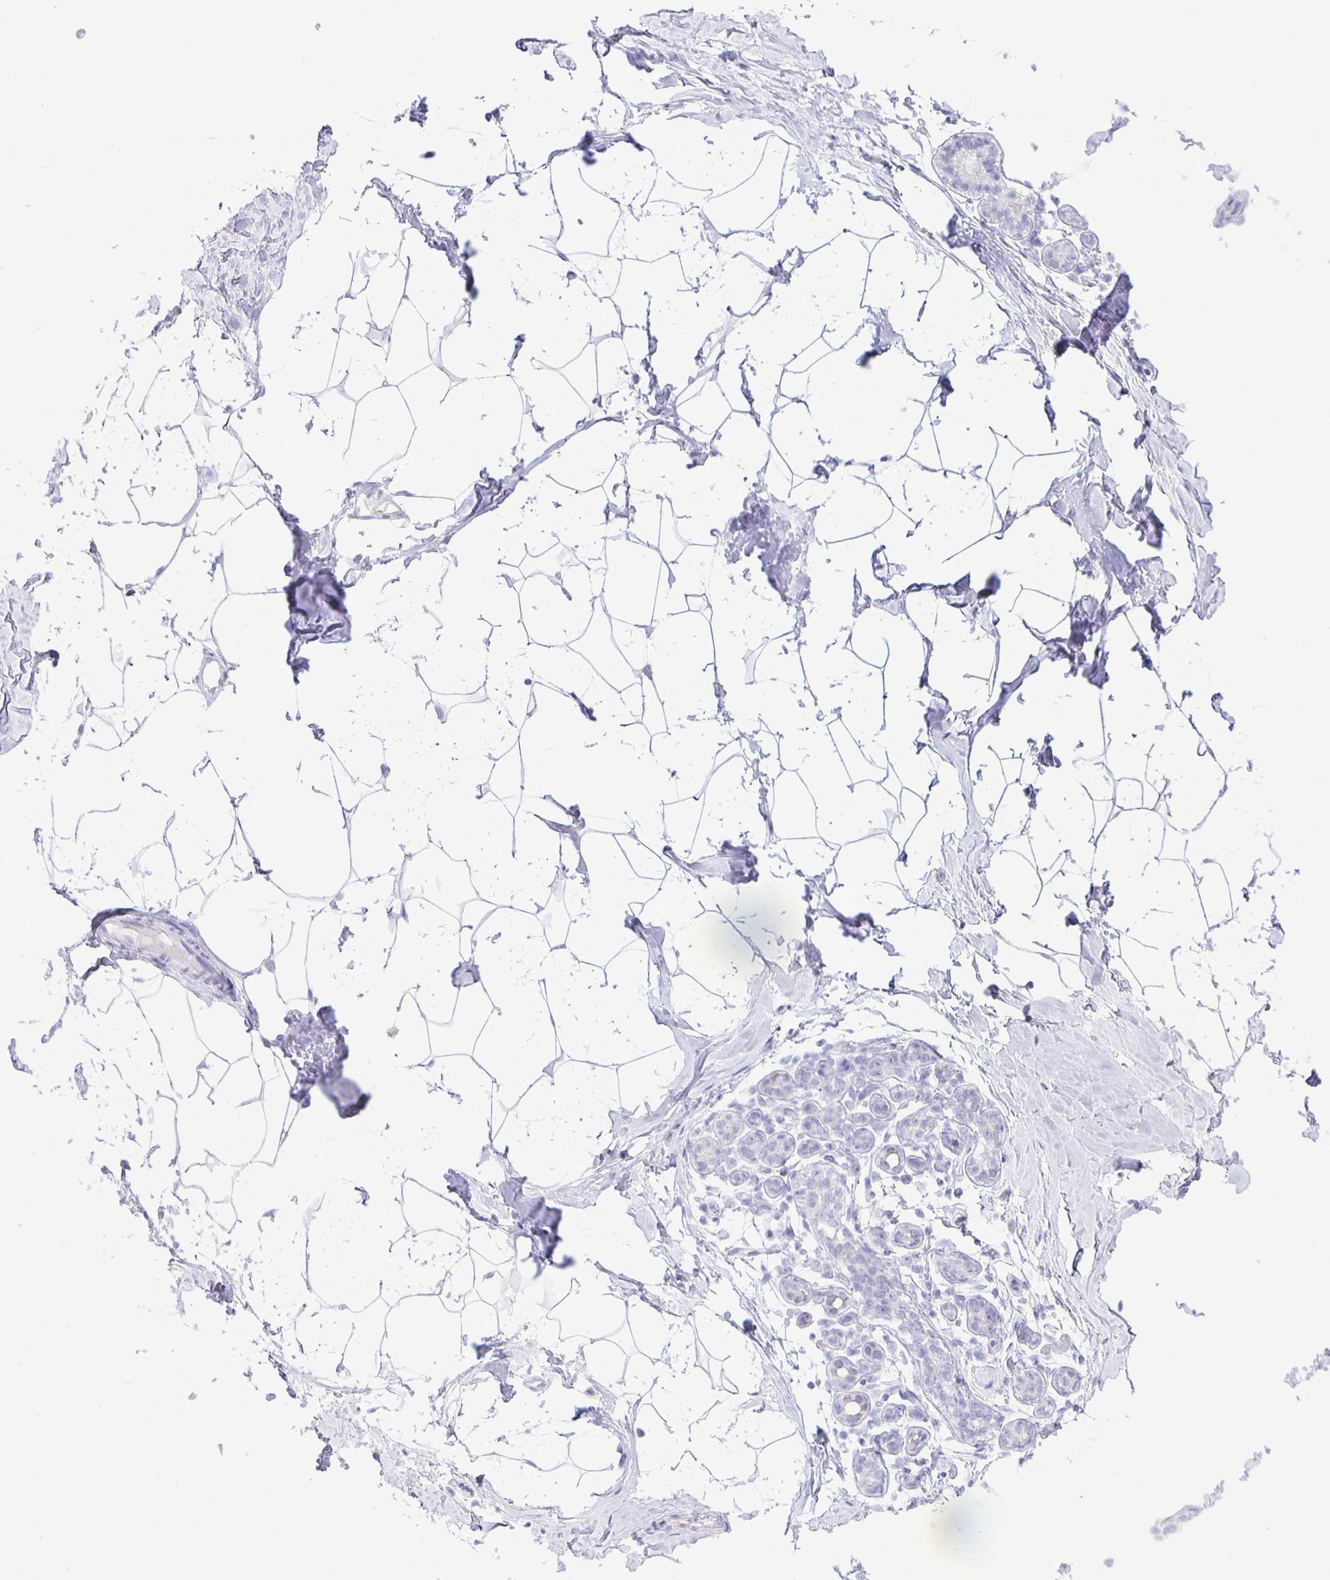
{"staining": {"intensity": "negative", "quantity": "none", "location": "none"}, "tissue": "breast", "cell_type": "Adipocytes", "image_type": "normal", "snomed": [{"axis": "morphology", "description": "Normal tissue, NOS"}, {"axis": "topography", "description": "Breast"}], "caption": "Human breast stained for a protein using immunohistochemistry (IHC) demonstrates no positivity in adipocytes.", "gene": "EZHIP", "patient": {"sex": "female", "age": 32}}